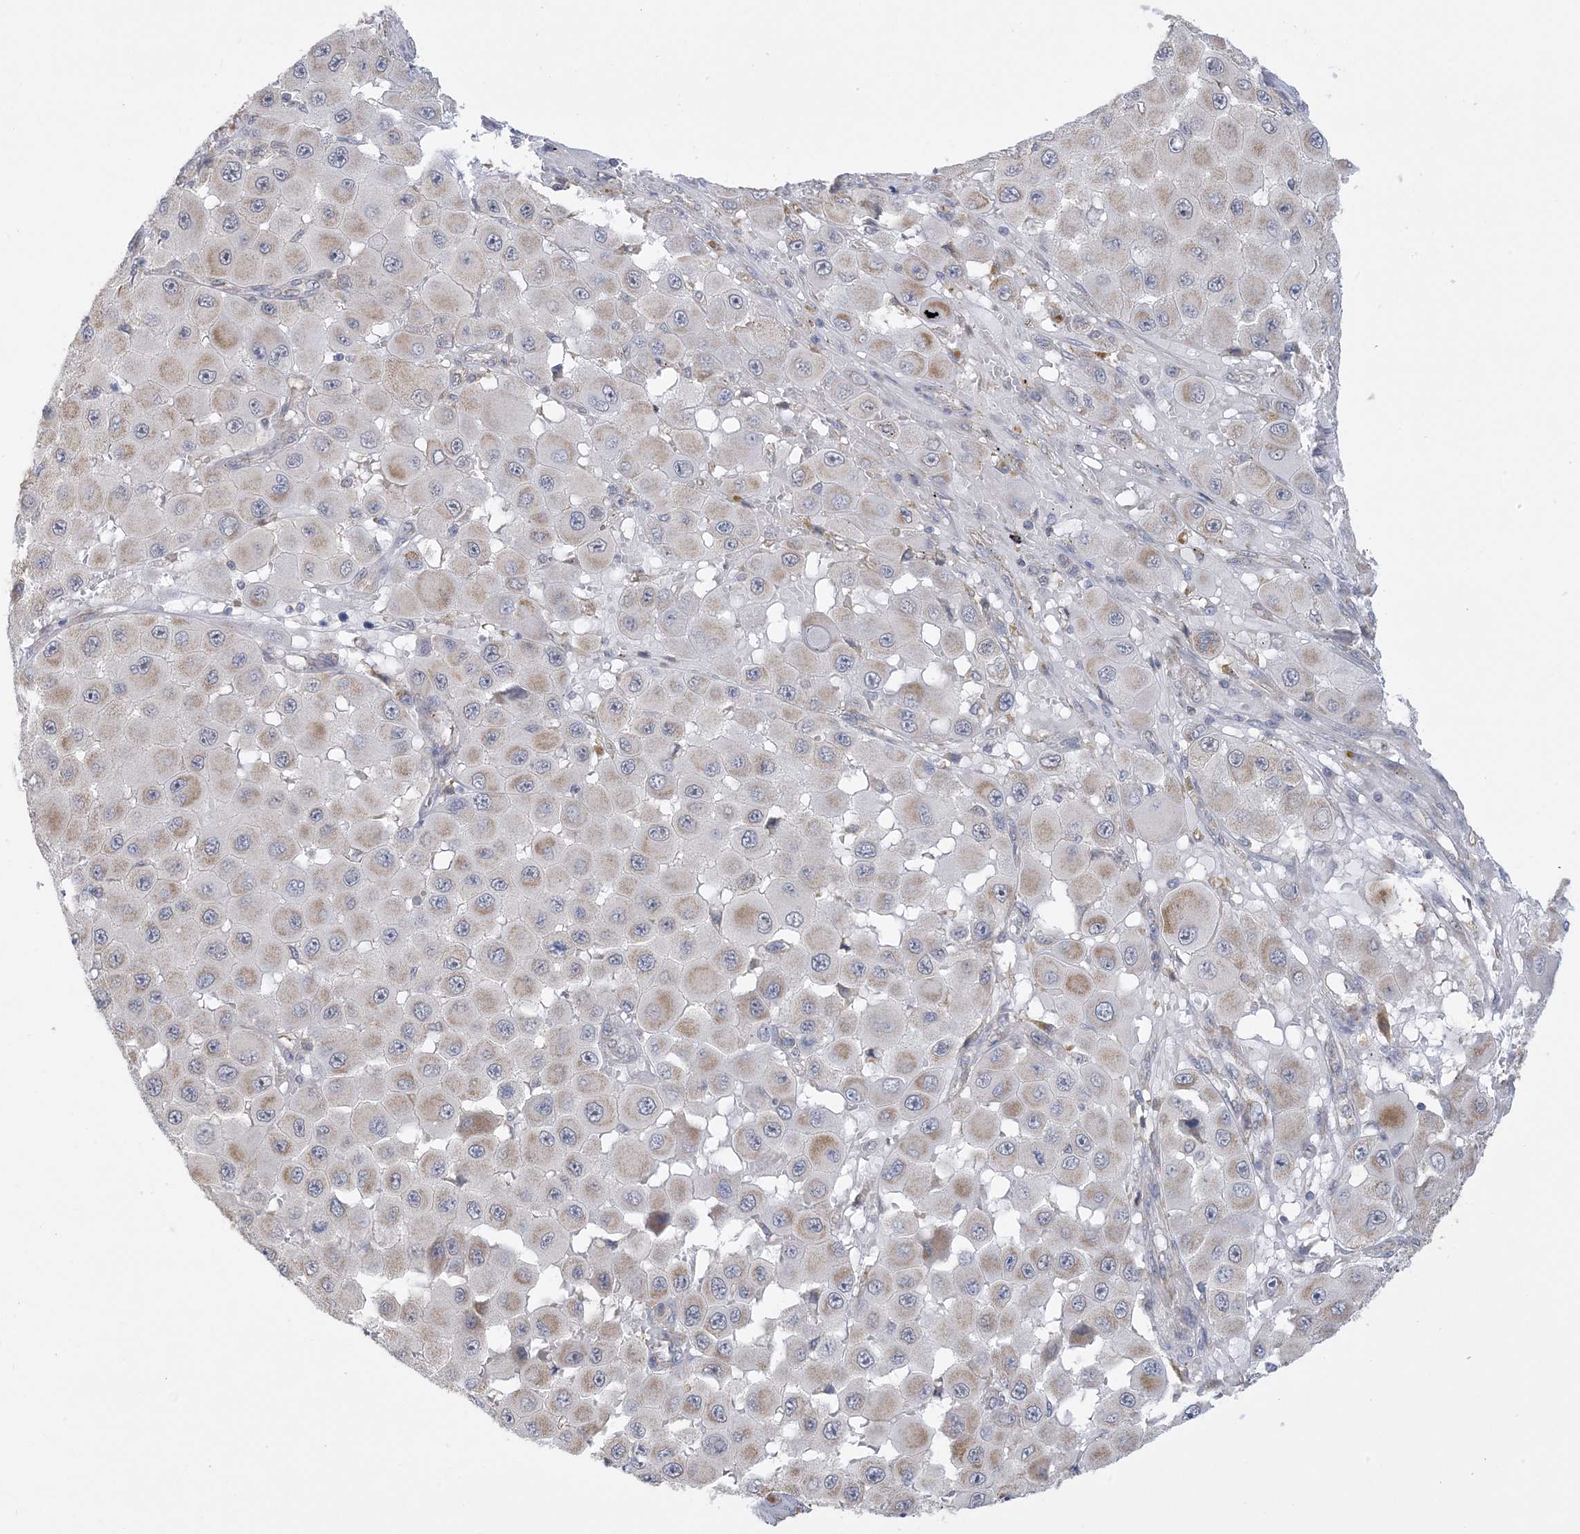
{"staining": {"intensity": "weak", "quantity": "25%-75%", "location": "cytoplasmic/membranous,nuclear"}, "tissue": "melanoma", "cell_type": "Tumor cells", "image_type": "cancer", "snomed": [{"axis": "morphology", "description": "Malignant melanoma, NOS"}, {"axis": "topography", "description": "Skin"}], "caption": "Tumor cells exhibit weak cytoplasmic/membranous and nuclear staining in approximately 25%-75% of cells in malignant melanoma.", "gene": "TRMT10C", "patient": {"sex": "female", "age": 81}}